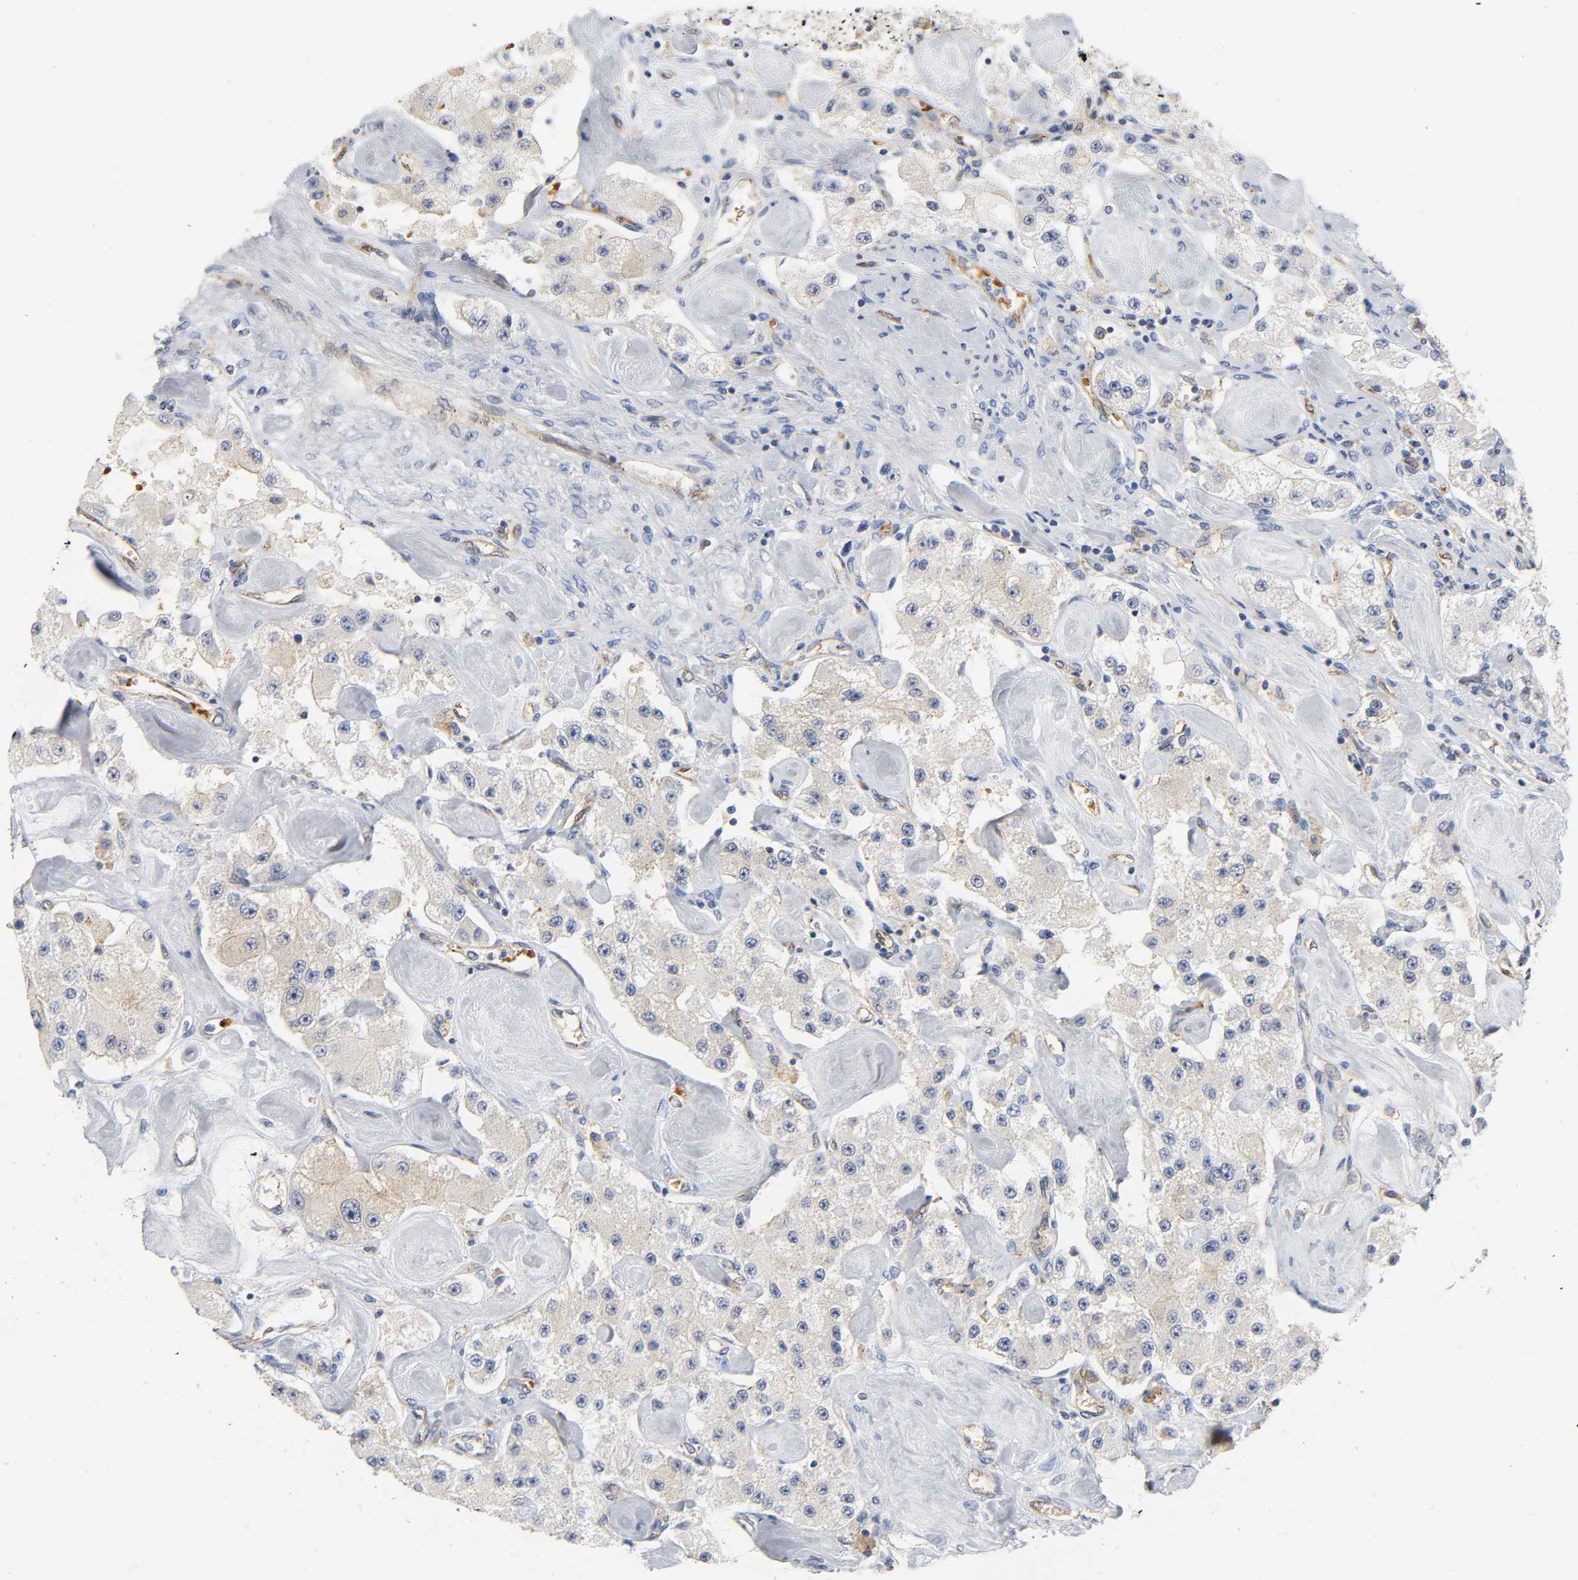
{"staining": {"intensity": "negative", "quantity": "none", "location": "none"}, "tissue": "carcinoid", "cell_type": "Tumor cells", "image_type": "cancer", "snomed": [{"axis": "morphology", "description": "Carcinoid, malignant, NOS"}, {"axis": "topography", "description": "Pancreas"}], "caption": "Human malignant carcinoid stained for a protein using immunohistochemistry (IHC) exhibits no expression in tumor cells.", "gene": "CD2AP", "patient": {"sex": "male", "age": 41}}